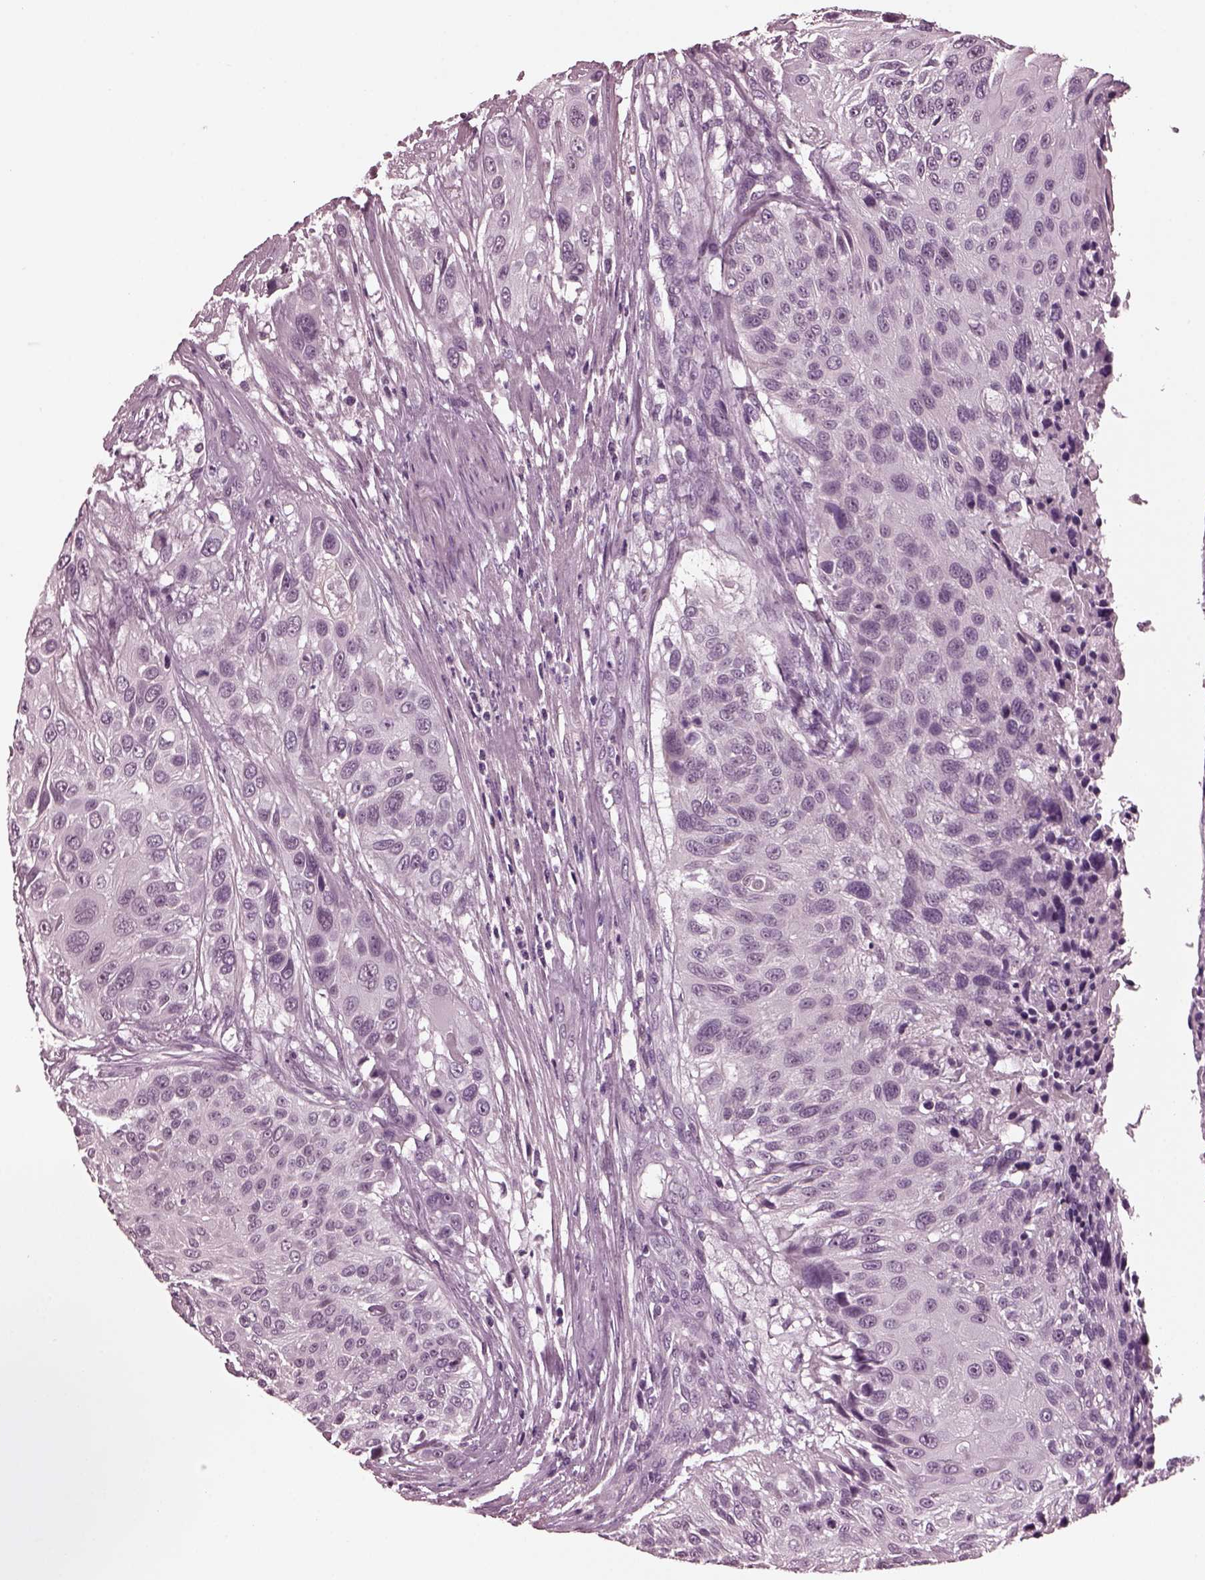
{"staining": {"intensity": "negative", "quantity": "none", "location": "none"}, "tissue": "urothelial cancer", "cell_type": "Tumor cells", "image_type": "cancer", "snomed": [{"axis": "morphology", "description": "Urothelial carcinoma, NOS"}, {"axis": "topography", "description": "Urinary bladder"}], "caption": "A micrograph of transitional cell carcinoma stained for a protein demonstrates no brown staining in tumor cells.", "gene": "MIB2", "patient": {"sex": "male", "age": 55}}